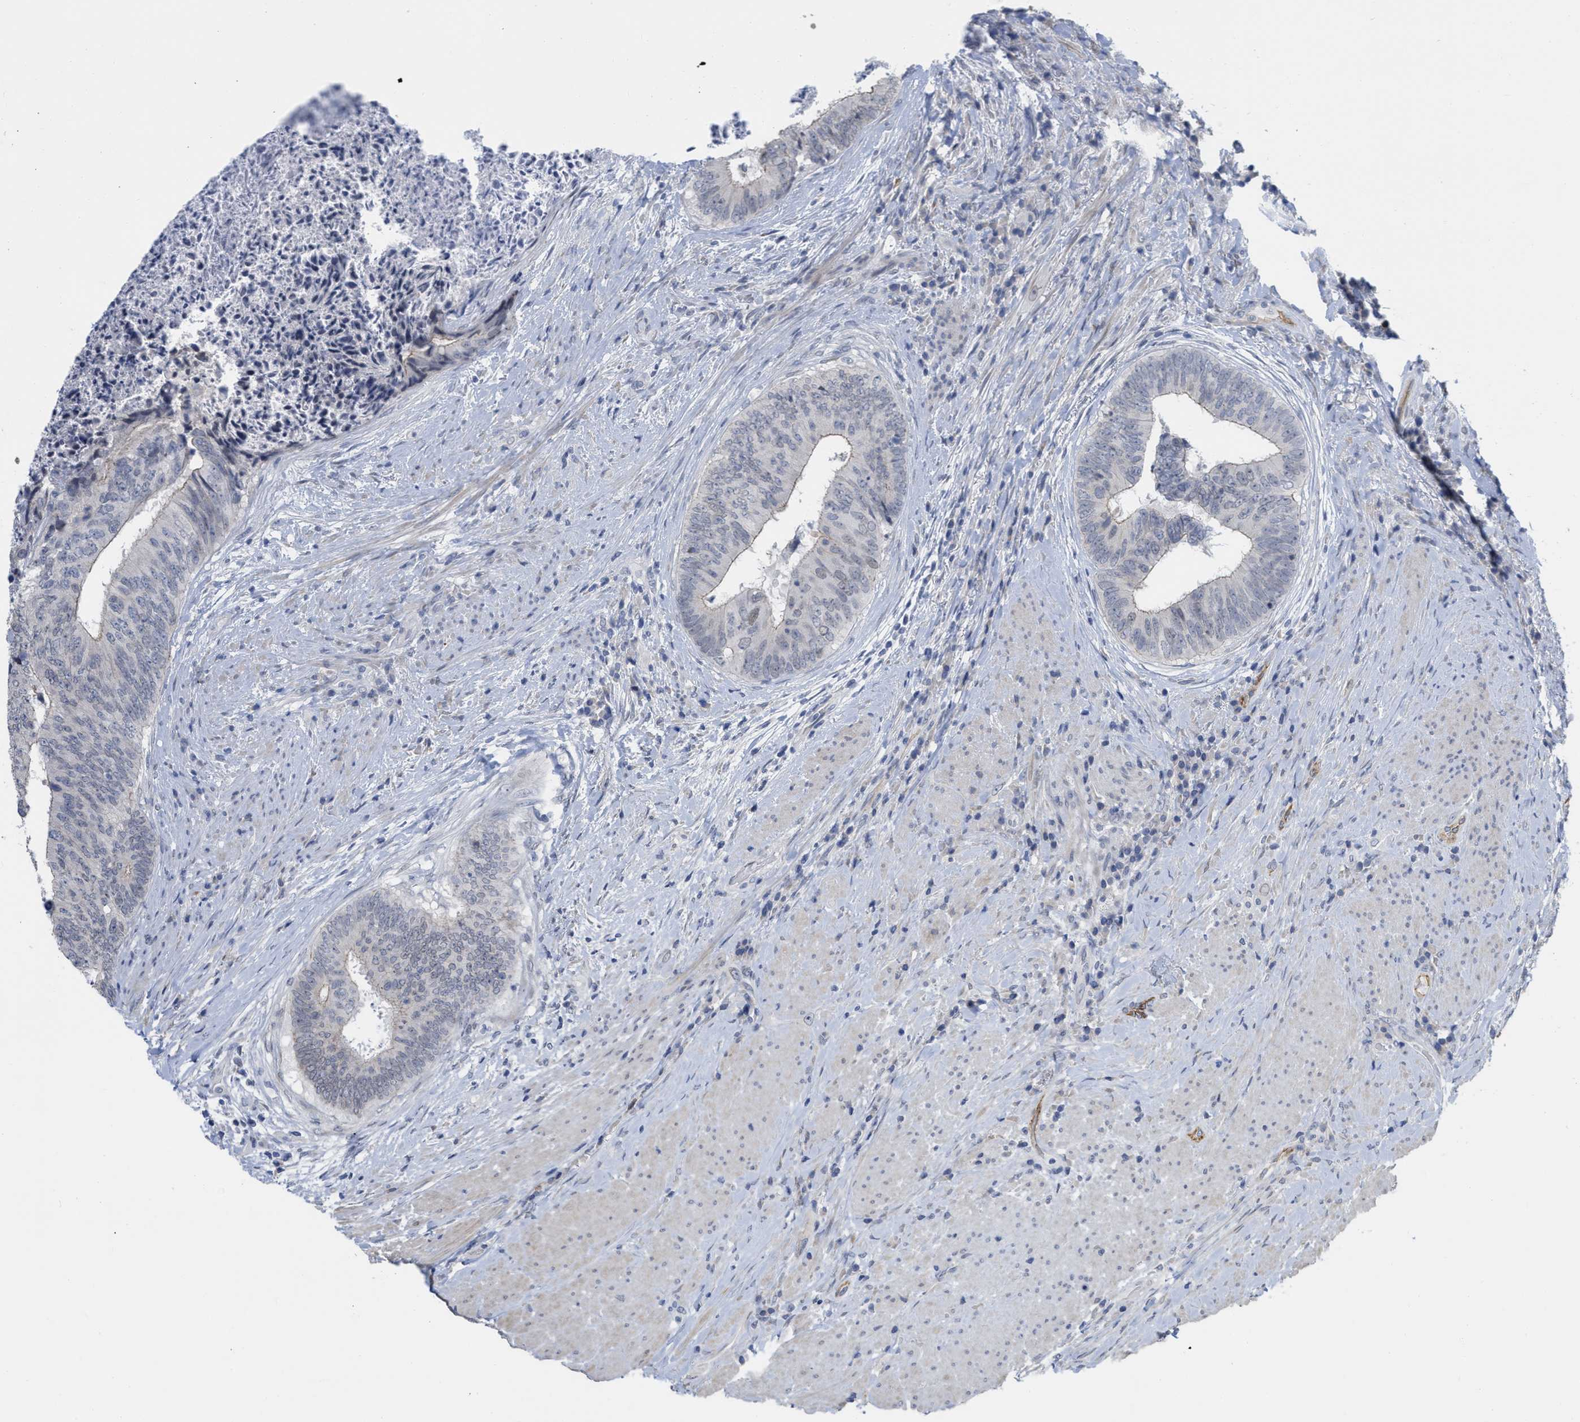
{"staining": {"intensity": "weak", "quantity": "25%-75%", "location": "cytoplasmic/membranous"}, "tissue": "colorectal cancer", "cell_type": "Tumor cells", "image_type": "cancer", "snomed": [{"axis": "morphology", "description": "Adenocarcinoma, NOS"}, {"axis": "topography", "description": "Rectum"}], "caption": "Colorectal cancer was stained to show a protein in brown. There is low levels of weak cytoplasmic/membranous expression in about 25%-75% of tumor cells.", "gene": "ACKR1", "patient": {"sex": "male", "age": 72}}